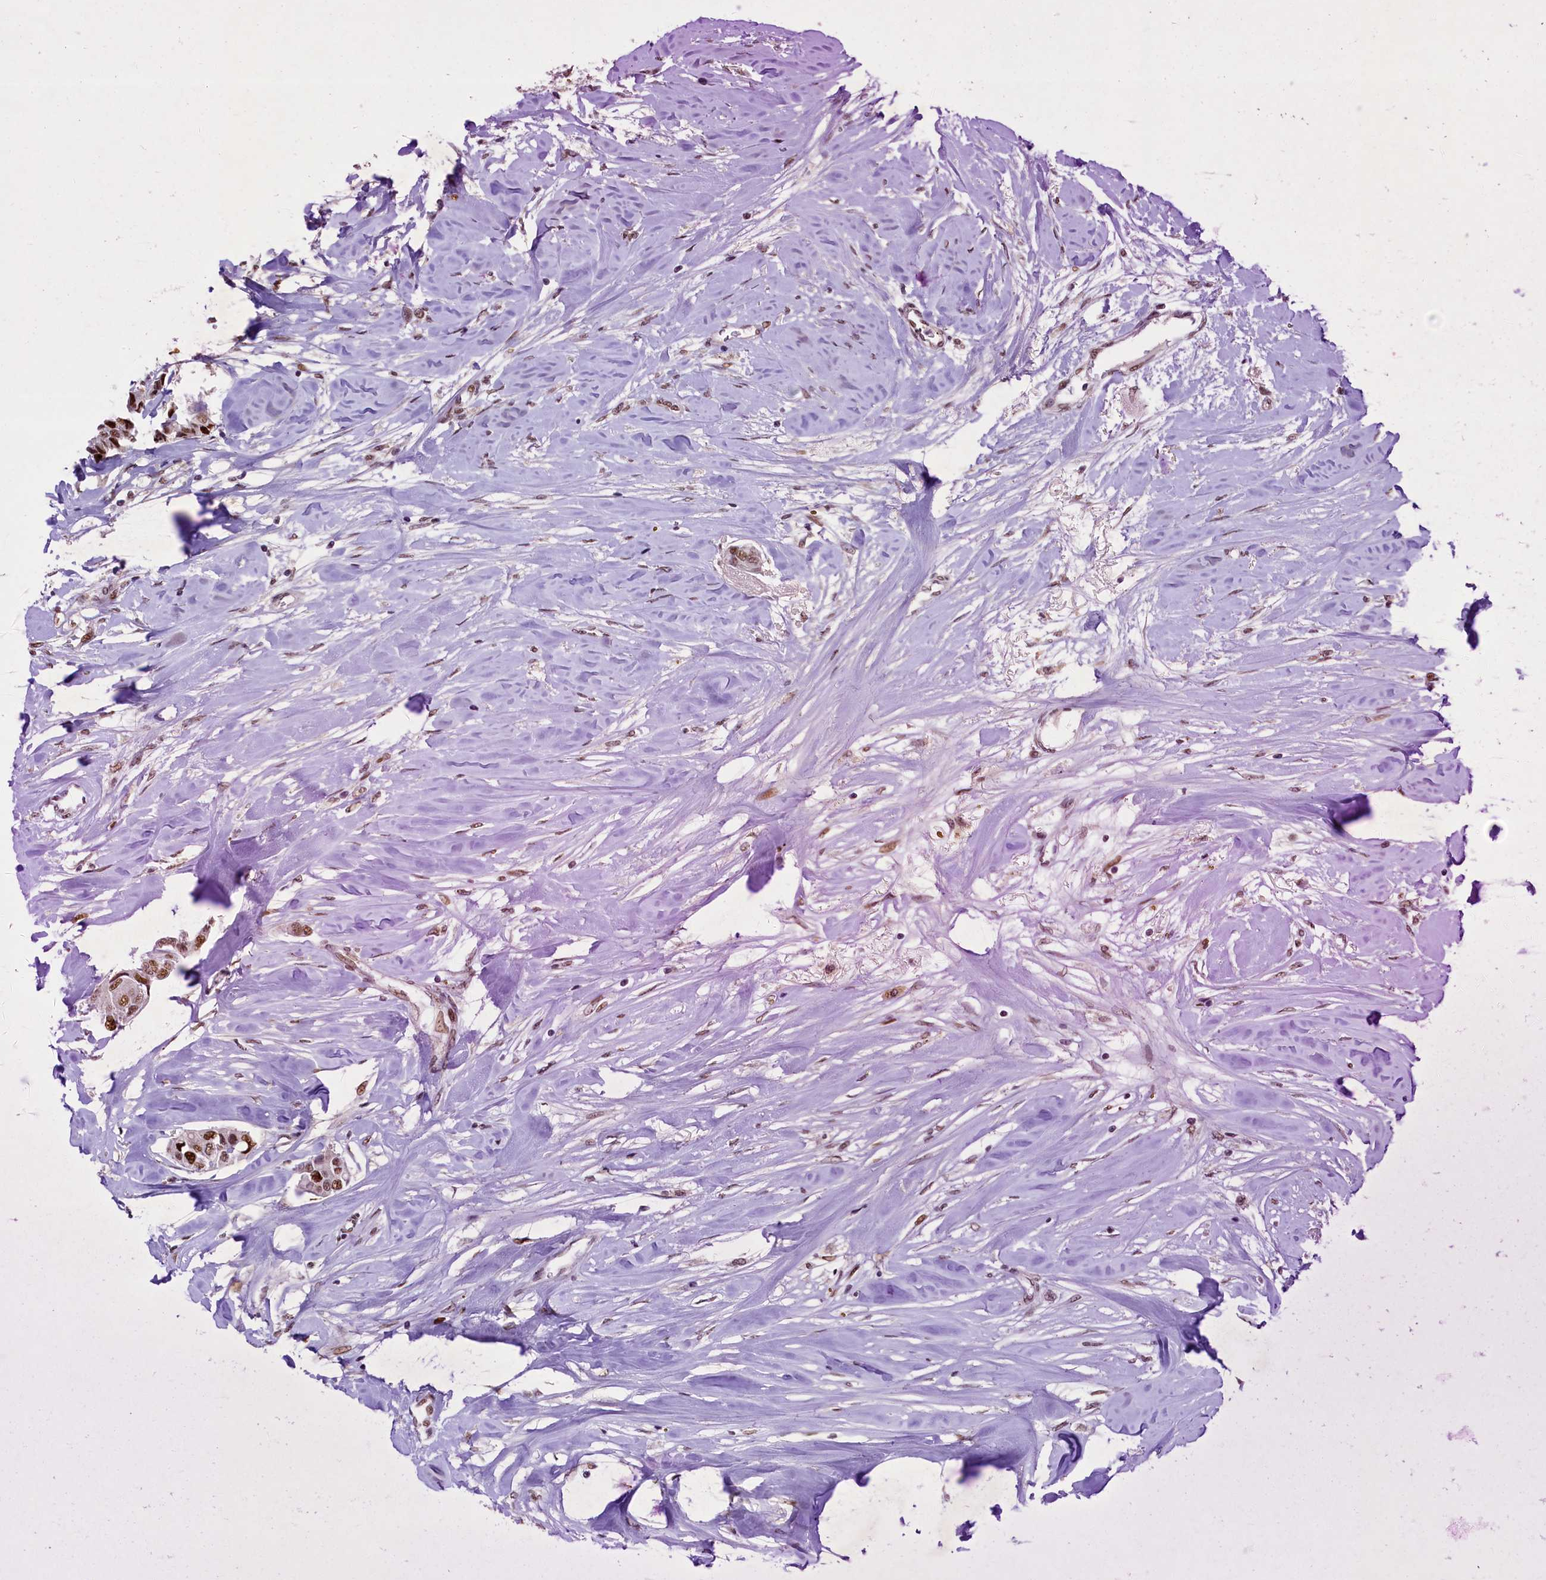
{"staining": {"intensity": "moderate", "quantity": "25%-75%", "location": "nuclear"}, "tissue": "breast cancer", "cell_type": "Tumor cells", "image_type": "cancer", "snomed": [{"axis": "morphology", "description": "Duct carcinoma"}, {"axis": "topography", "description": "Breast"}], "caption": "Tumor cells display medium levels of moderate nuclear staining in about 25%-75% of cells in breast cancer (invasive ductal carcinoma).", "gene": "ANKS3", "patient": {"sex": "female", "age": 80}}